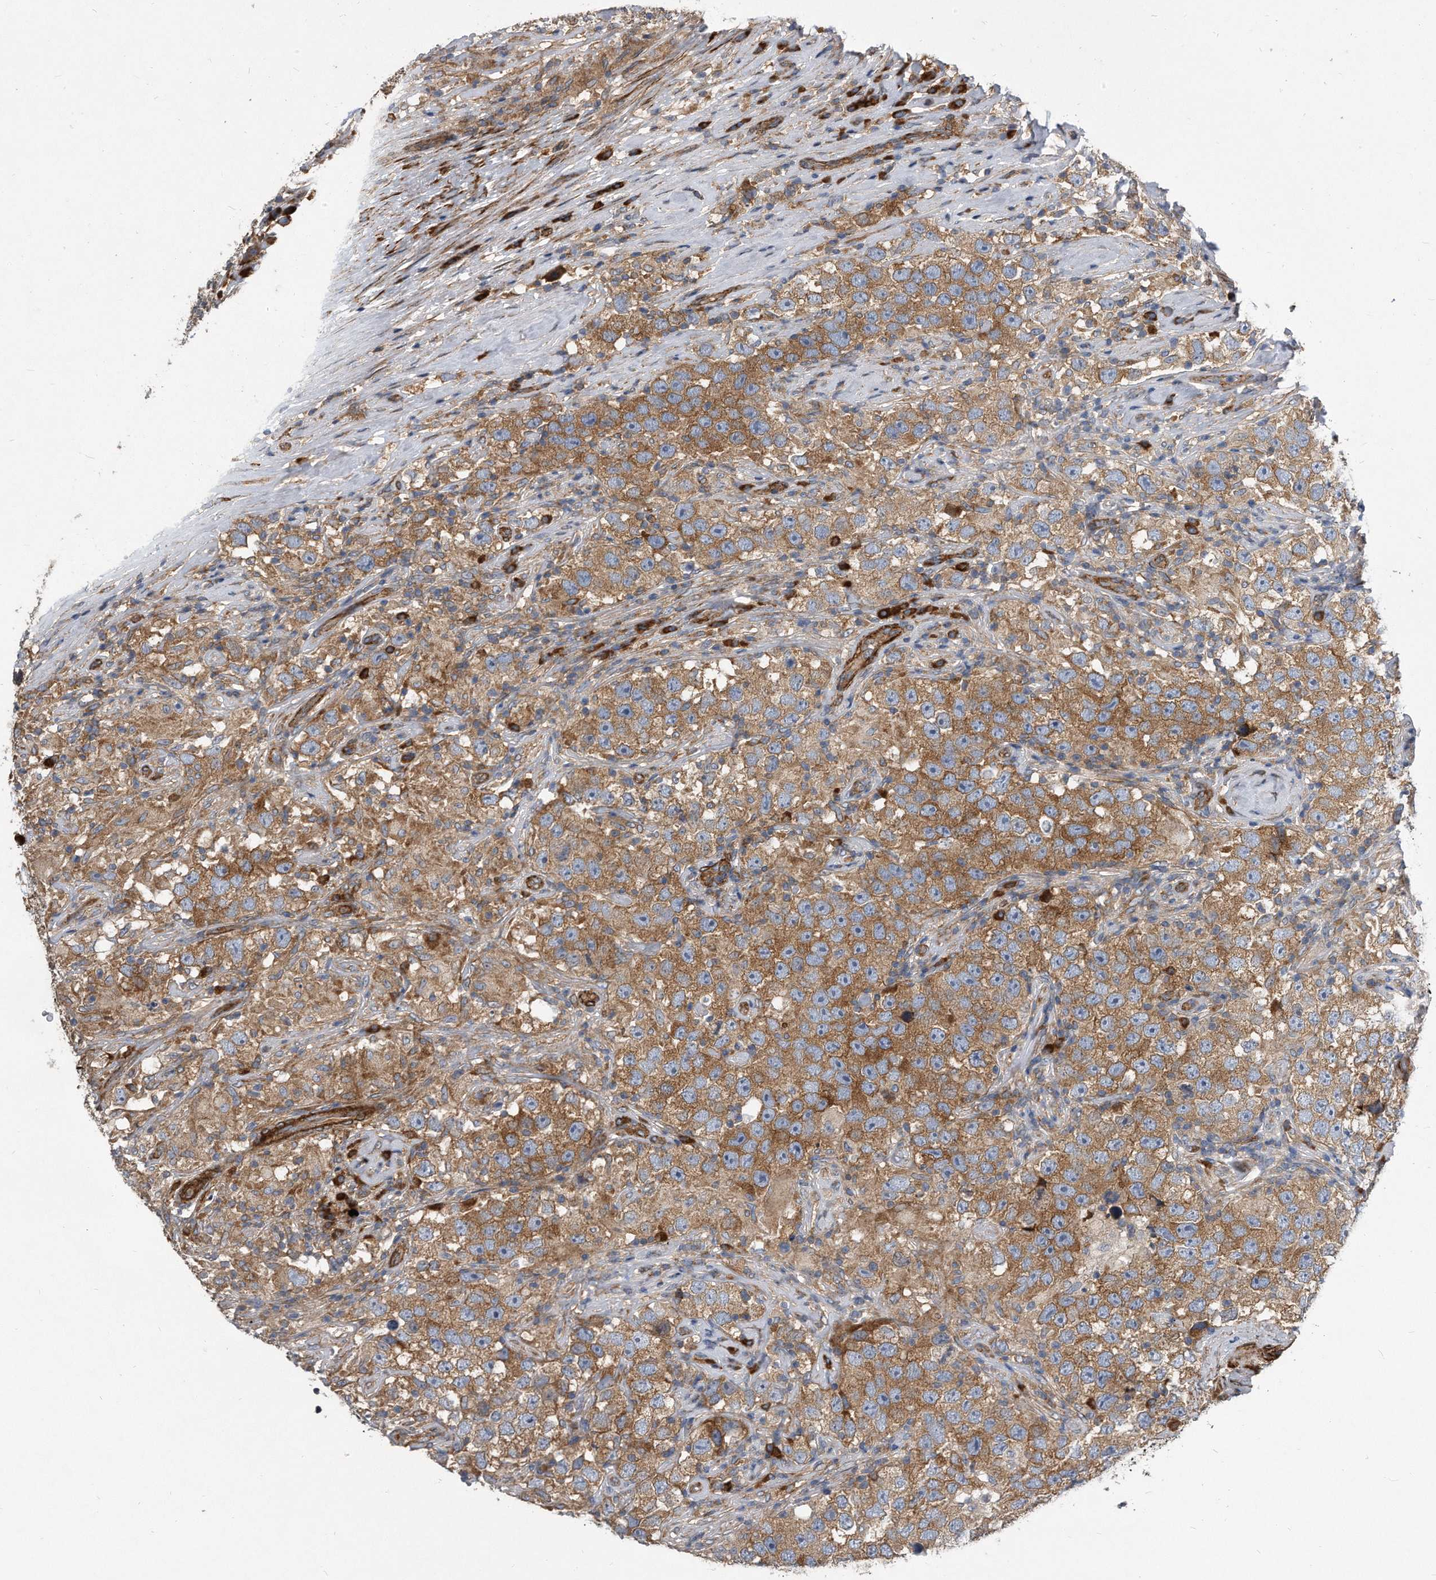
{"staining": {"intensity": "moderate", "quantity": ">75%", "location": "cytoplasmic/membranous"}, "tissue": "testis cancer", "cell_type": "Tumor cells", "image_type": "cancer", "snomed": [{"axis": "morphology", "description": "Seminoma, NOS"}, {"axis": "topography", "description": "Testis"}], "caption": "Immunohistochemistry (IHC) of human testis cancer (seminoma) reveals medium levels of moderate cytoplasmic/membranous positivity in approximately >75% of tumor cells.", "gene": "EIF2B4", "patient": {"sex": "male", "age": 49}}